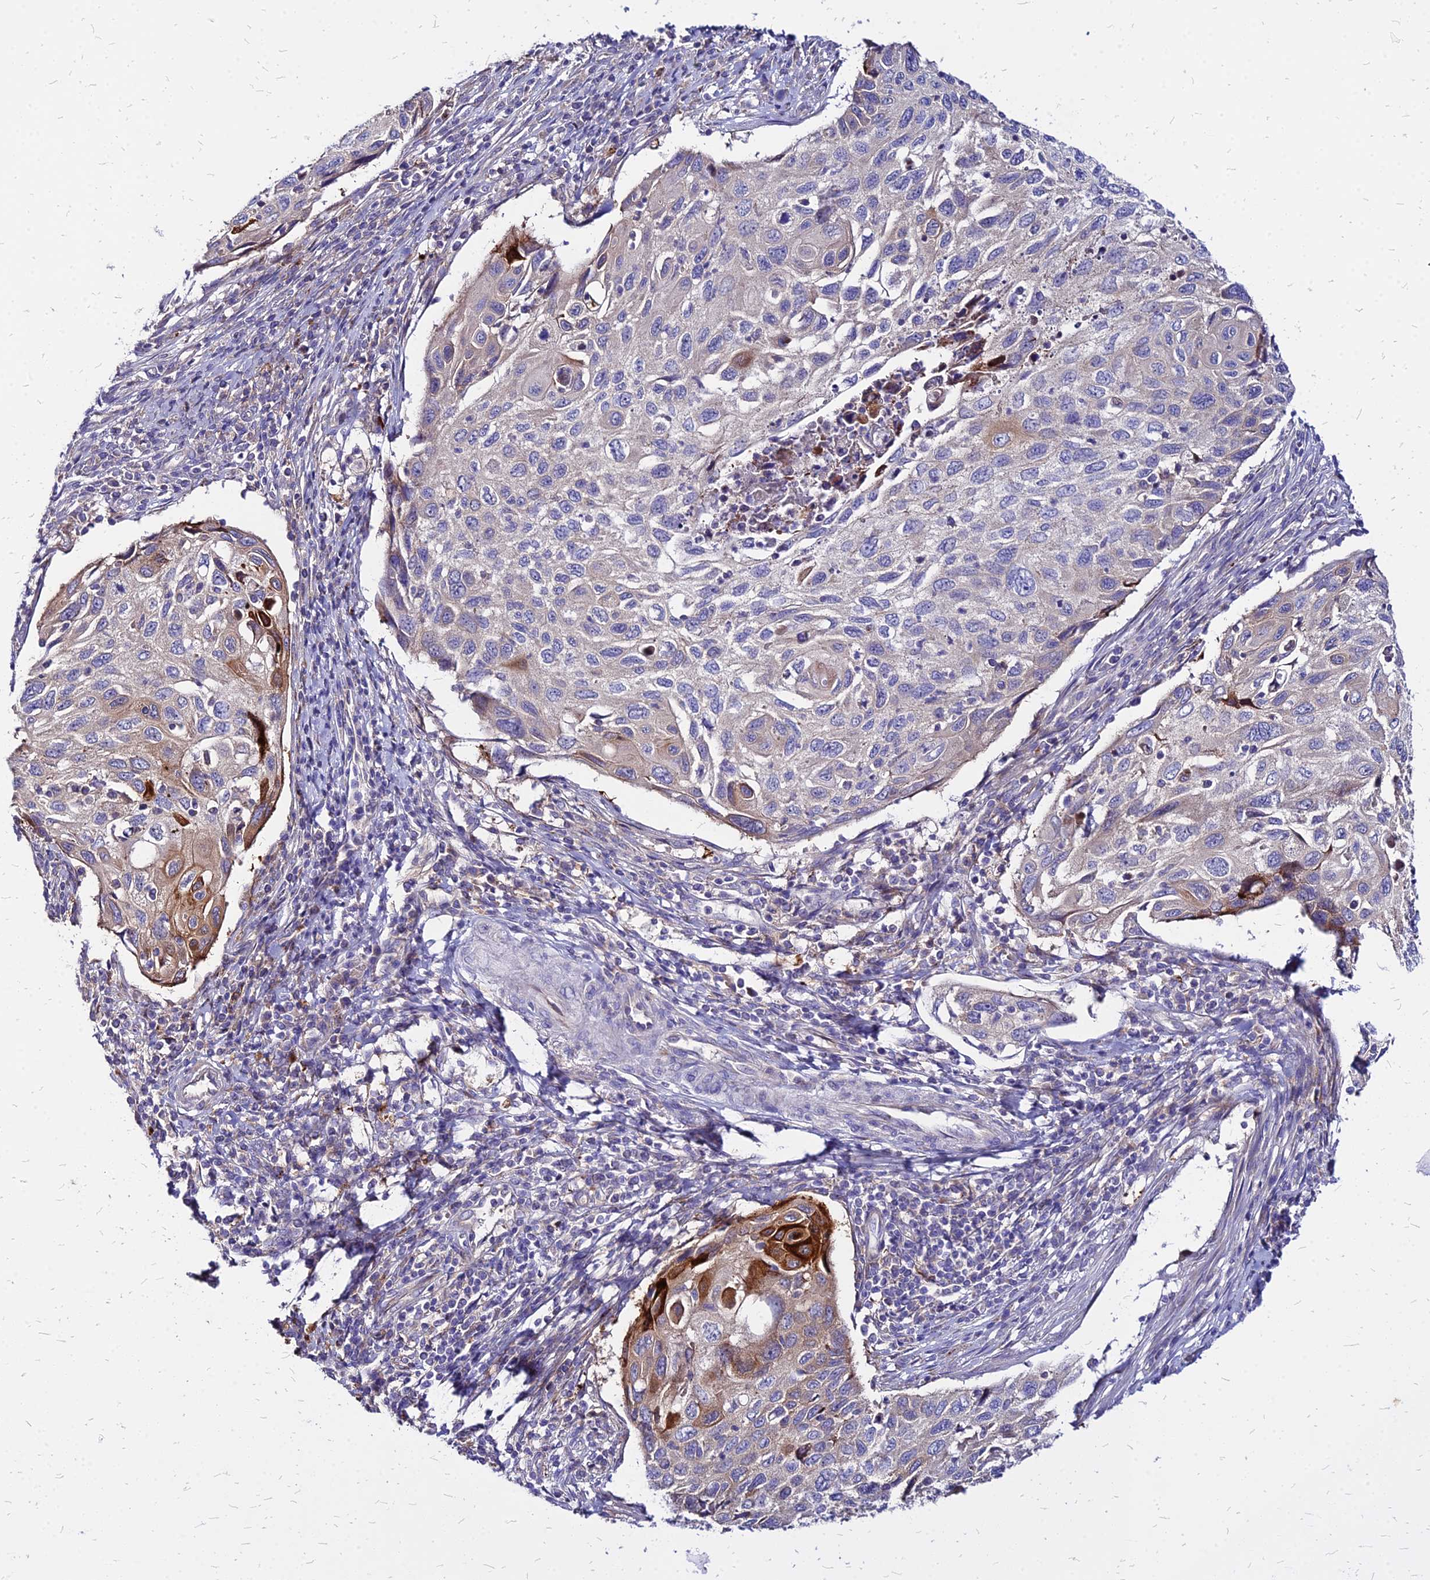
{"staining": {"intensity": "strong", "quantity": "<25%", "location": "cytoplasmic/membranous"}, "tissue": "cervical cancer", "cell_type": "Tumor cells", "image_type": "cancer", "snomed": [{"axis": "morphology", "description": "Squamous cell carcinoma, NOS"}, {"axis": "topography", "description": "Cervix"}], "caption": "There is medium levels of strong cytoplasmic/membranous staining in tumor cells of cervical cancer (squamous cell carcinoma), as demonstrated by immunohistochemical staining (brown color).", "gene": "COMMD10", "patient": {"sex": "female", "age": 70}}